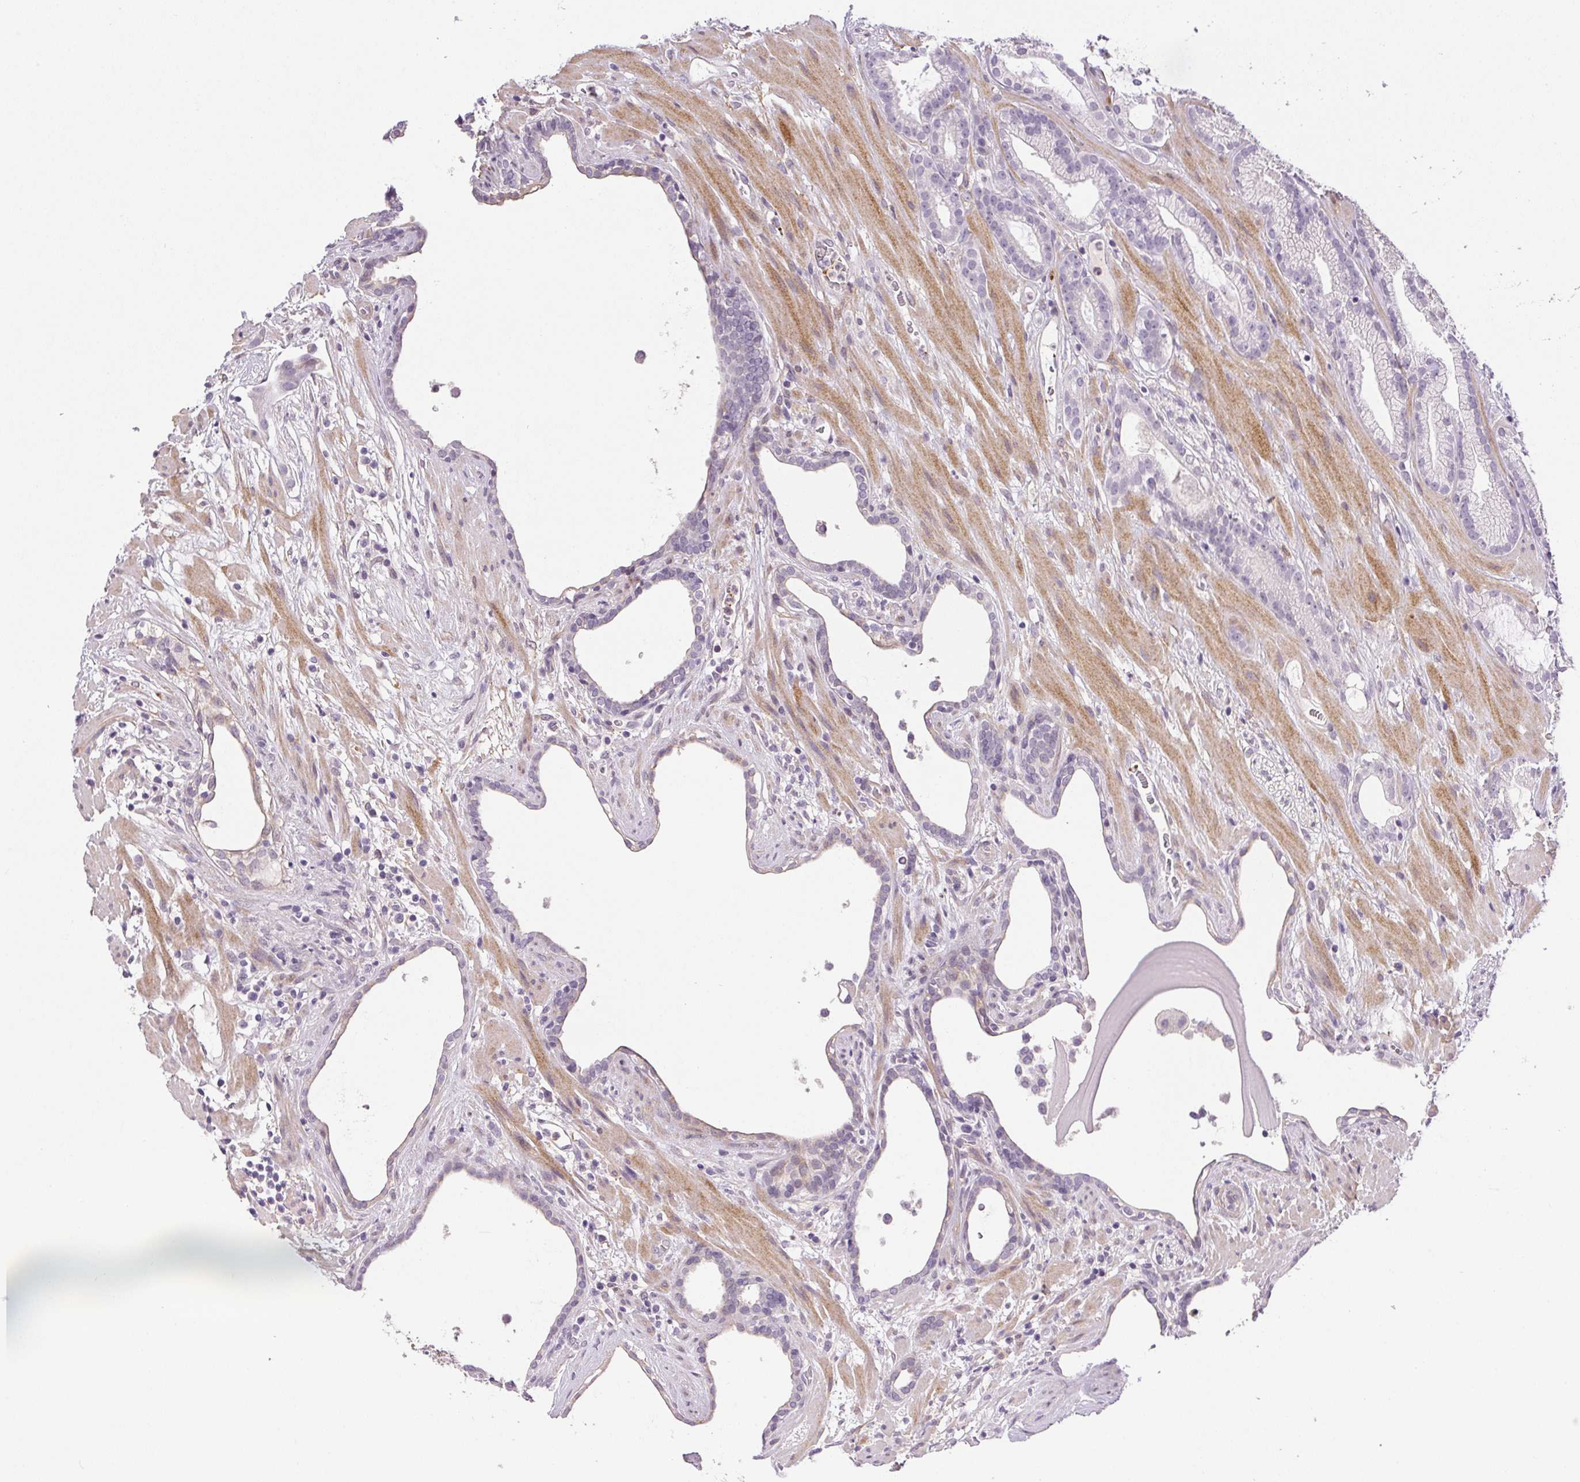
{"staining": {"intensity": "negative", "quantity": "none", "location": "none"}, "tissue": "prostate cancer", "cell_type": "Tumor cells", "image_type": "cancer", "snomed": [{"axis": "morphology", "description": "Adenocarcinoma, Low grade"}, {"axis": "topography", "description": "Prostate"}], "caption": "The photomicrograph reveals no staining of tumor cells in adenocarcinoma (low-grade) (prostate).", "gene": "PRL", "patient": {"sex": "male", "age": 57}}